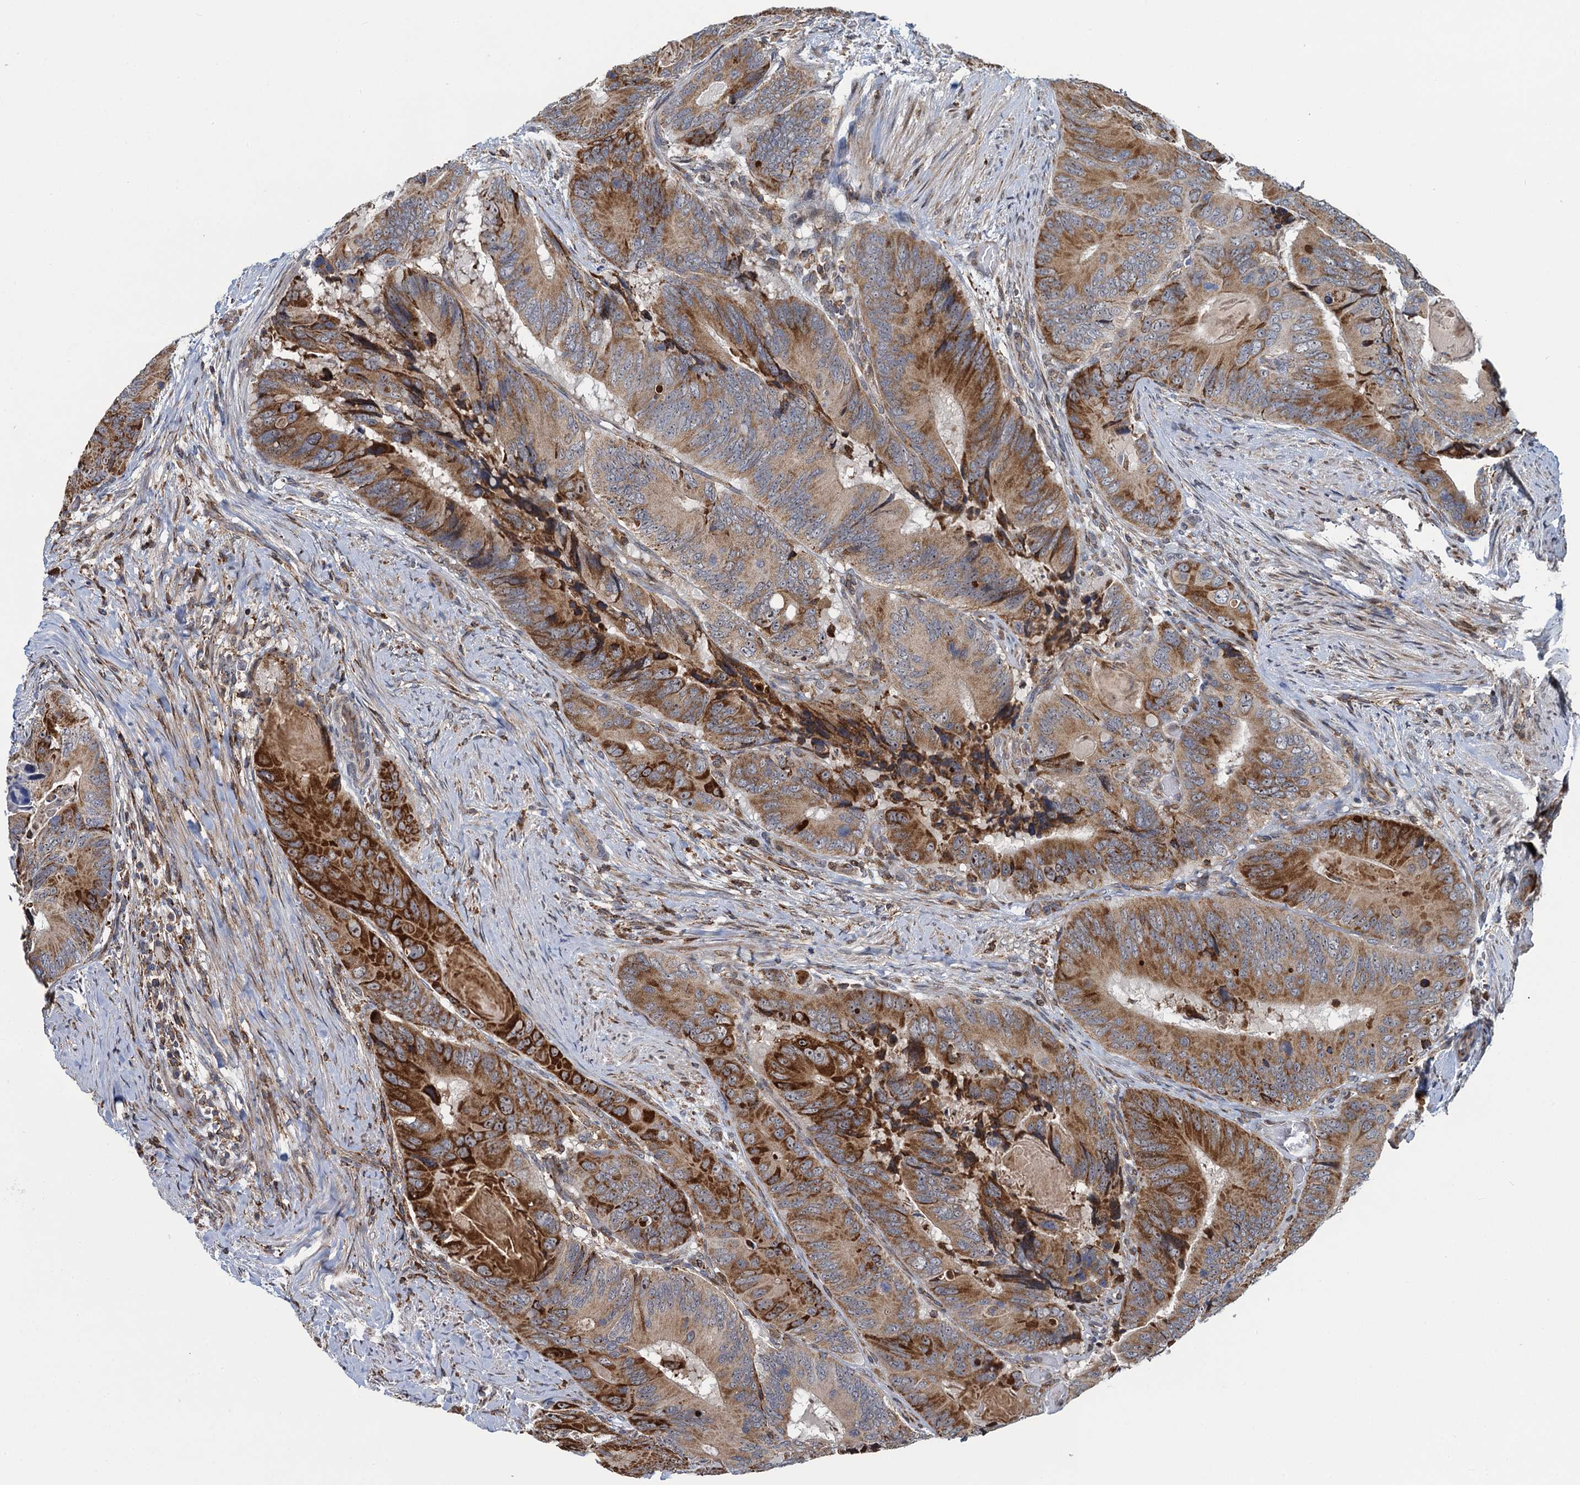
{"staining": {"intensity": "moderate", "quantity": ">75%", "location": "cytoplasmic/membranous"}, "tissue": "colorectal cancer", "cell_type": "Tumor cells", "image_type": "cancer", "snomed": [{"axis": "morphology", "description": "Adenocarcinoma, NOS"}, {"axis": "topography", "description": "Colon"}], "caption": "DAB immunohistochemical staining of human colorectal cancer (adenocarcinoma) displays moderate cytoplasmic/membranous protein expression in about >75% of tumor cells.", "gene": "CCDC102A", "patient": {"sex": "male", "age": 84}}